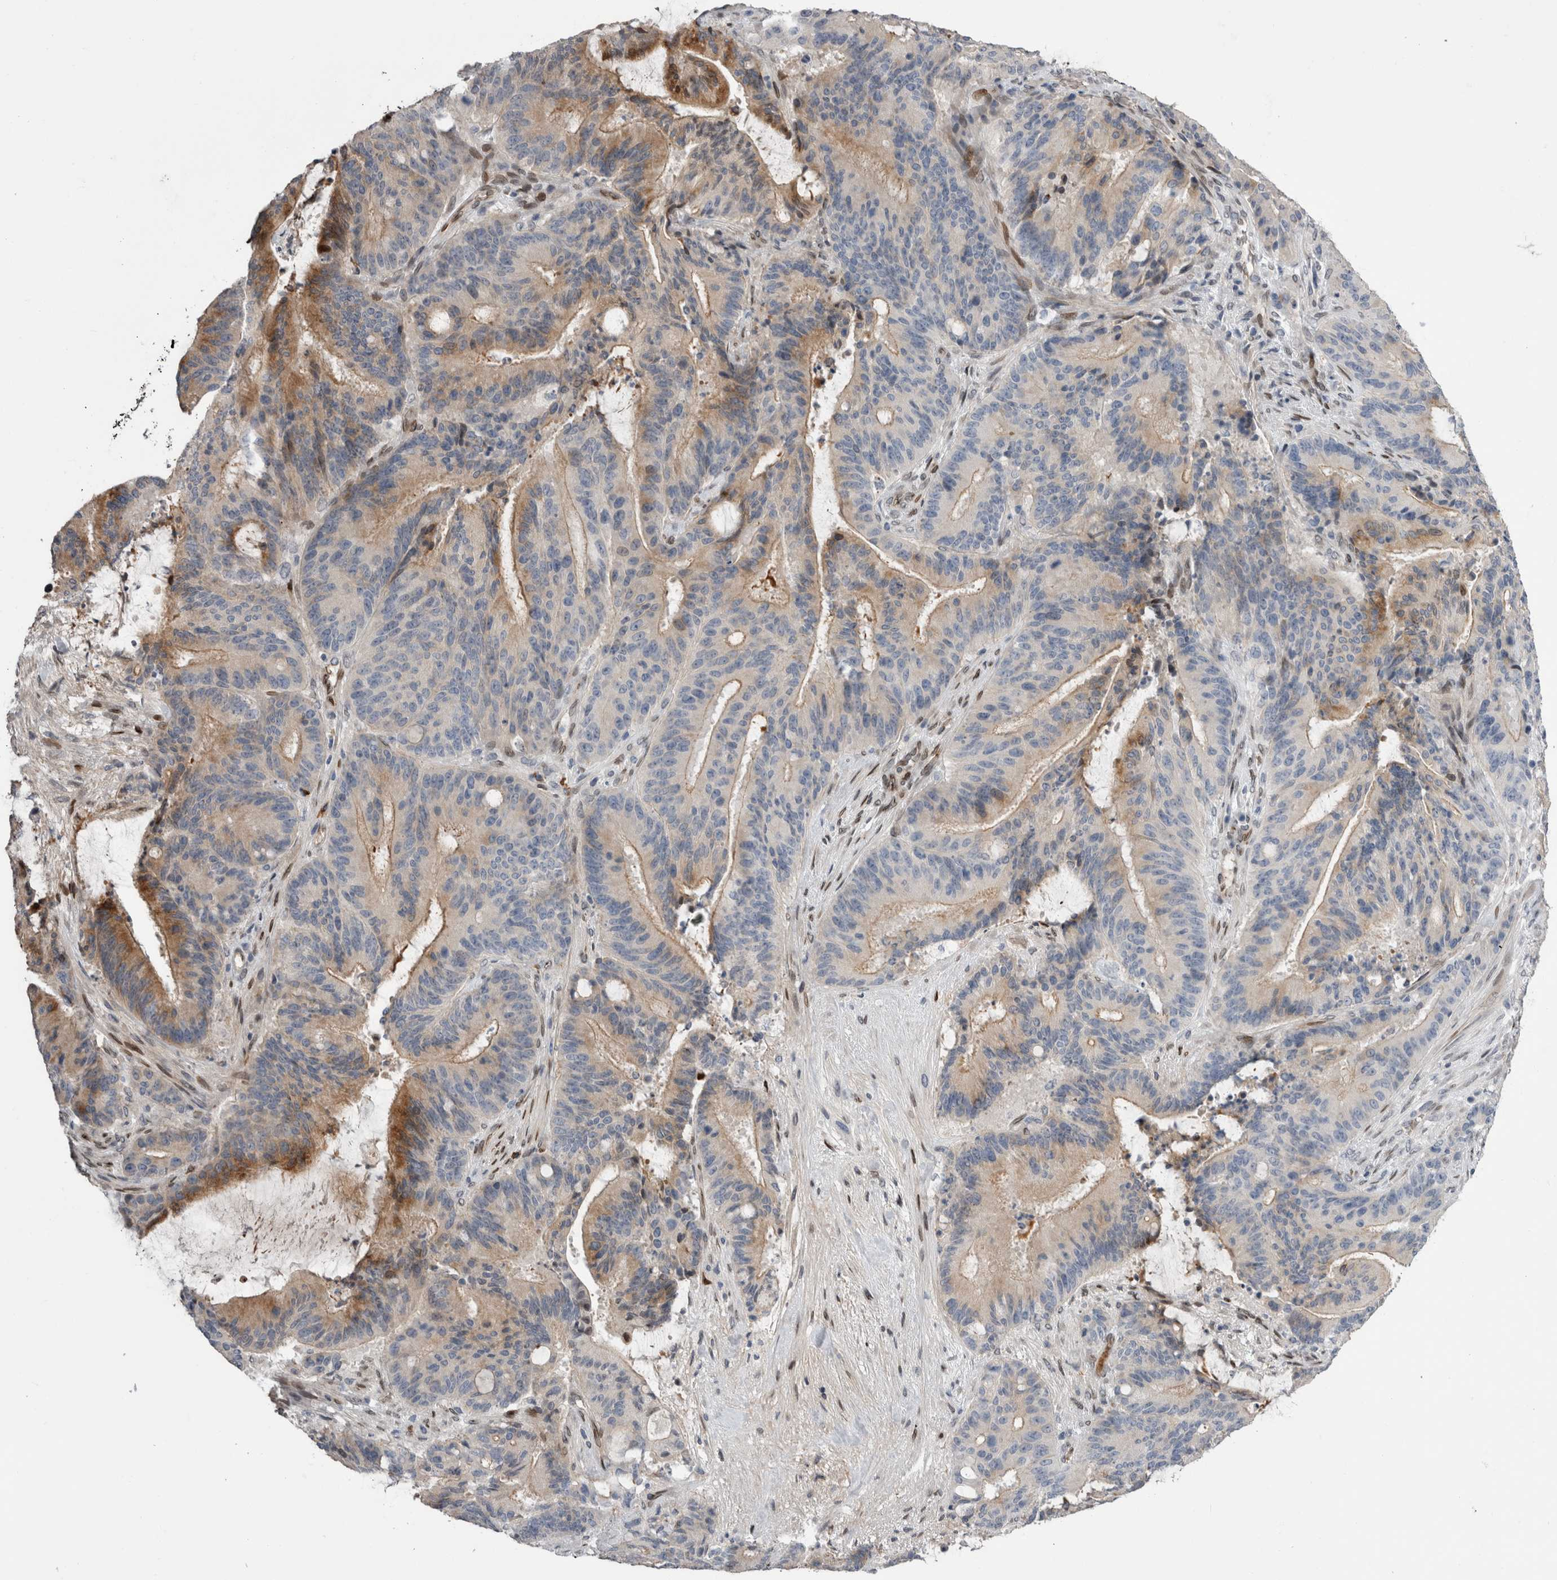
{"staining": {"intensity": "weak", "quantity": "25%-75%", "location": "cytoplasmic/membranous"}, "tissue": "liver cancer", "cell_type": "Tumor cells", "image_type": "cancer", "snomed": [{"axis": "morphology", "description": "Normal tissue, NOS"}, {"axis": "morphology", "description": "Cholangiocarcinoma"}, {"axis": "topography", "description": "Liver"}, {"axis": "topography", "description": "Peripheral nerve tissue"}], "caption": "Protein expression analysis of liver cancer exhibits weak cytoplasmic/membranous positivity in approximately 25%-75% of tumor cells.", "gene": "DMTN", "patient": {"sex": "female", "age": 73}}